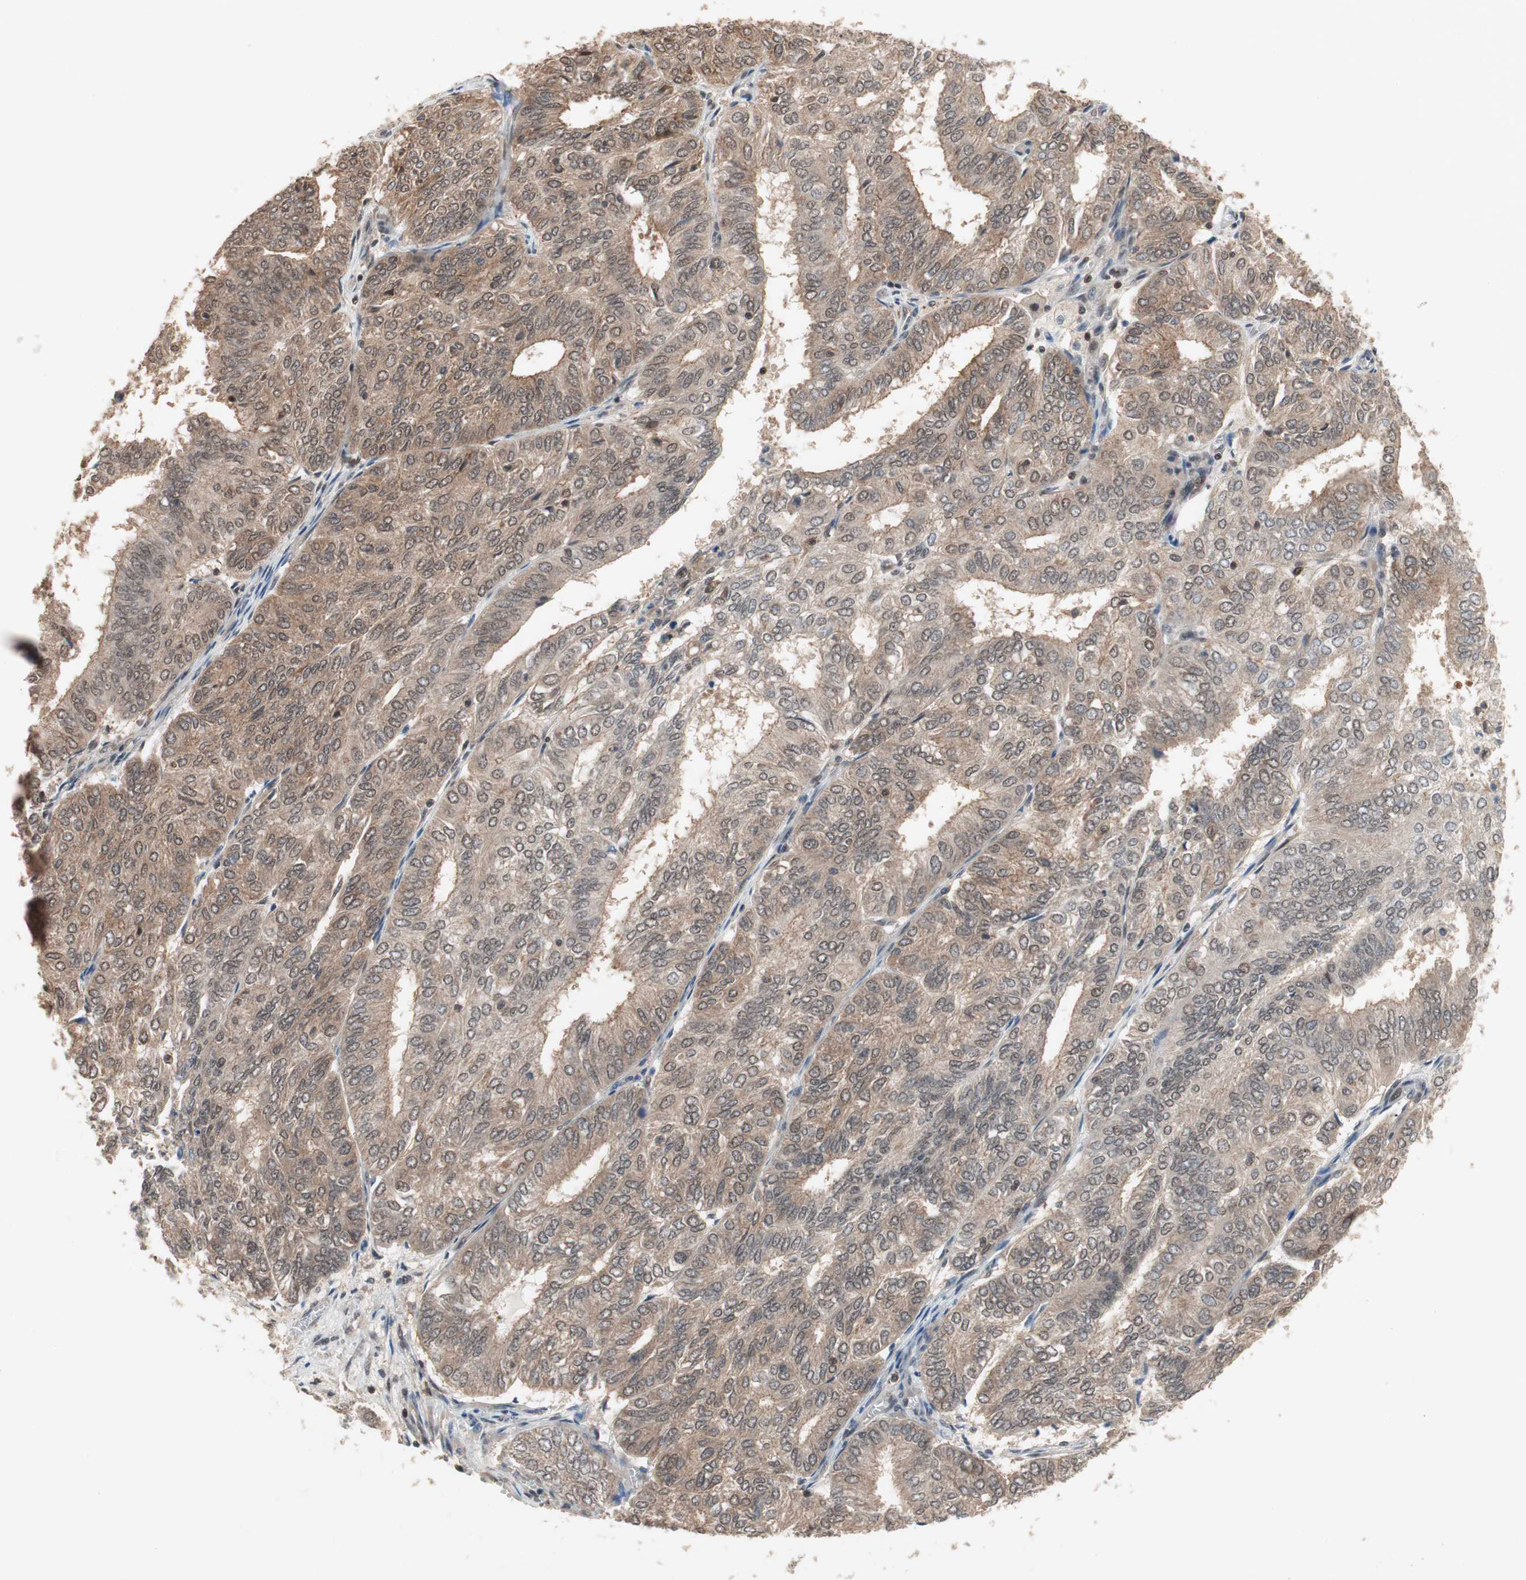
{"staining": {"intensity": "moderate", "quantity": ">75%", "location": "cytoplasmic/membranous"}, "tissue": "endometrial cancer", "cell_type": "Tumor cells", "image_type": "cancer", "snomed": [{"axis": "morphology", "description": "Adenocarcinoma, NOS"}, {"axis": "topography", "description": "Uterus"}], "caption": "The histopathology image shows immunohistochemical staining of endometrial cancer (adenocarcinoma). There is moderate cytoplasmic/membranous staining is seen in about >75% of tumor cells. (Brightfield microscopy of DAB IHC at high magnification).", "gene": "GART", "patient": {"sex": "female", "age": 60}}